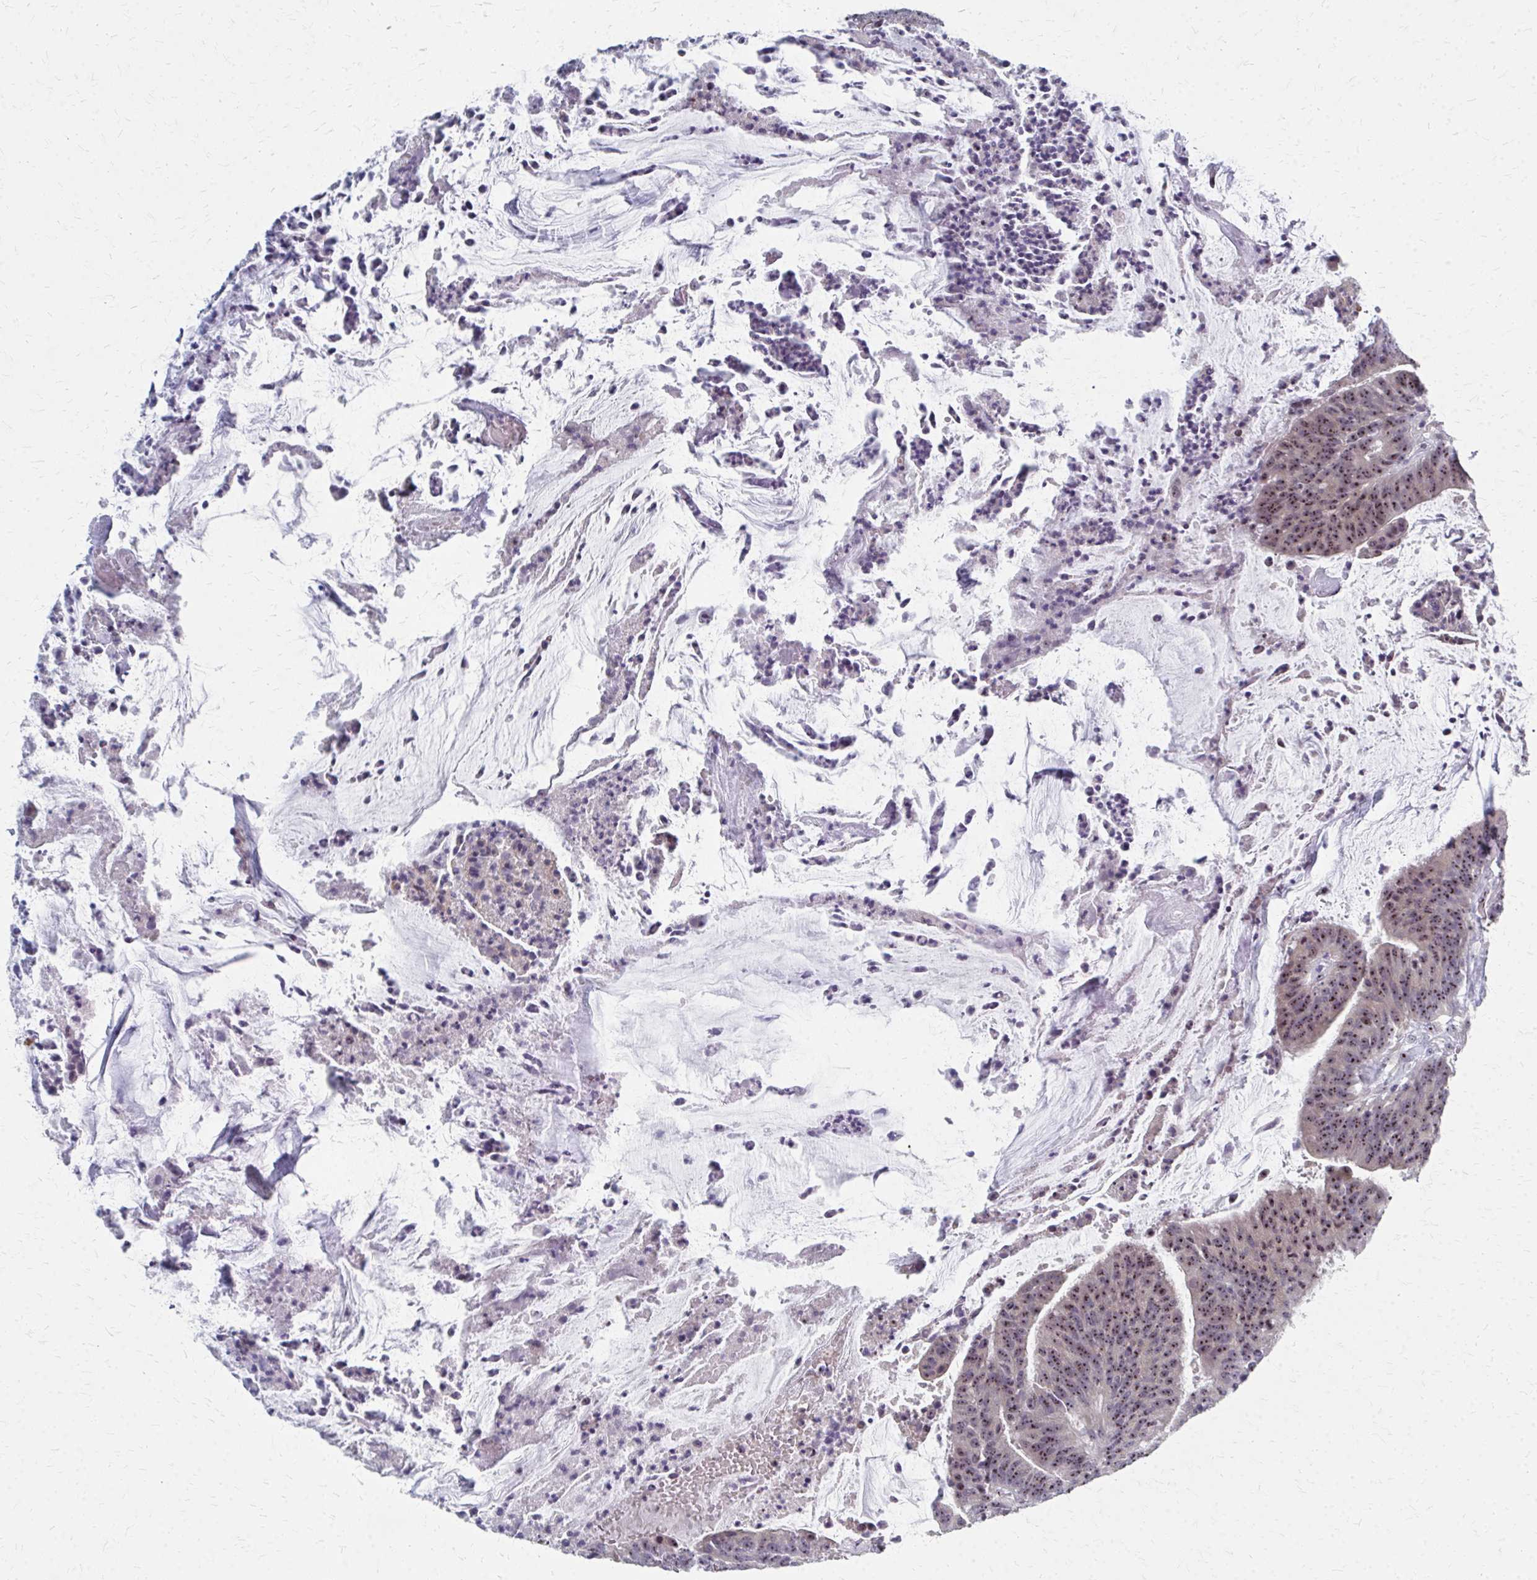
{"staining": {"intensity": "moderate", "quantity": ">75%", "location": "nuclear"}, "tissue": "colorectal cancer", "cell_type": "Tumor cells", "image_type": "cancer", "snomed": [{"axis": "morphology", "description": "Adenocarcinoma, NOS"}, {"axis": "topography", "description": "Colon"}], "caption": "Adenocarcinoma (colorectal) tissue demonstrates moderate nuclear expression in about >75% of tumor cells, visualized by immunohistochemistry. The staining is performed using DAB brown chromogen to label protein expression. The nuclei are counter-stained blue using hematoxylin.", "gene": "NUDT16", "patient": {"sex": "female", "age": 78}}